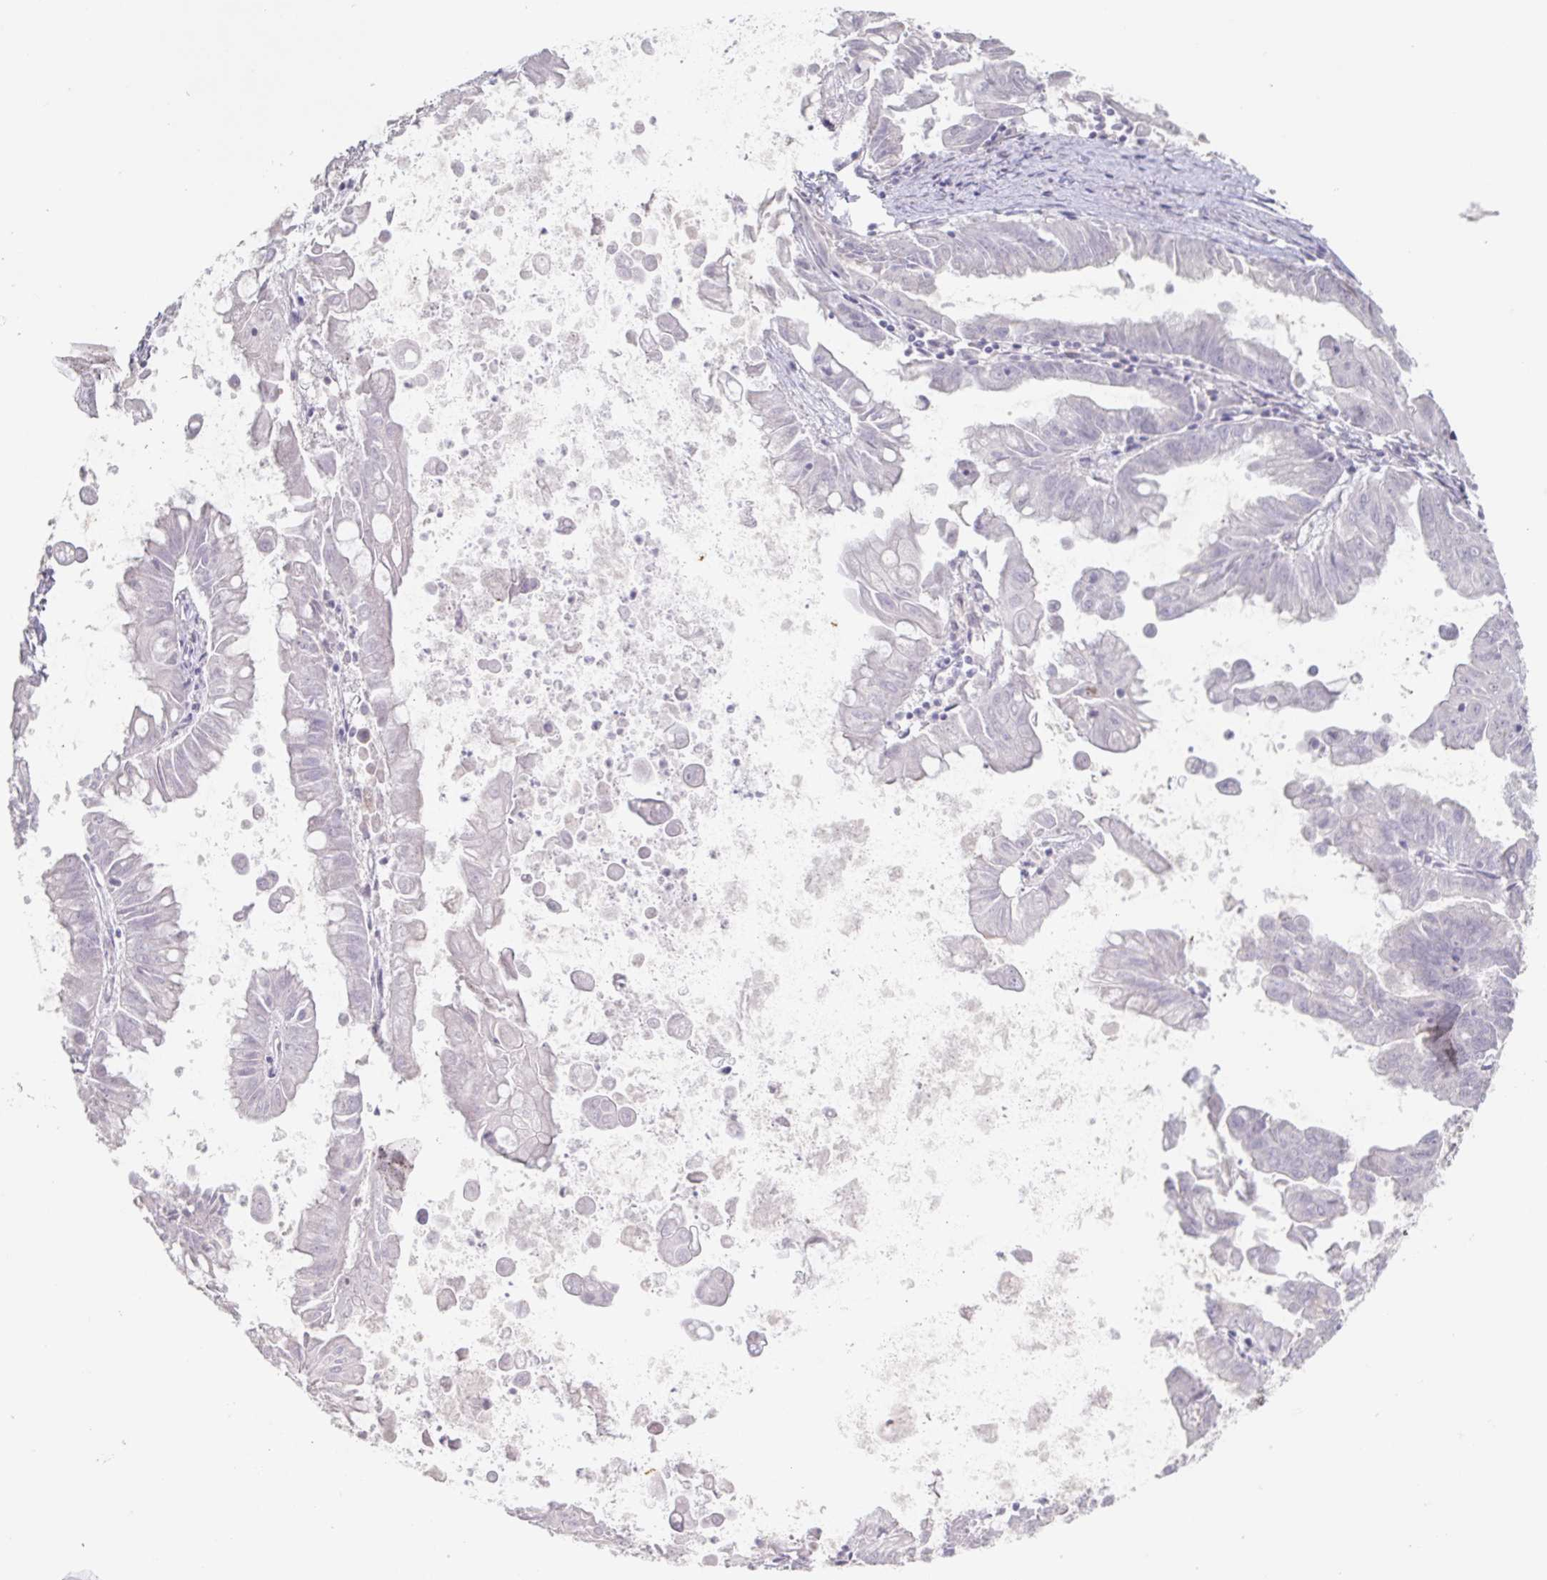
{"staining": {"intensity": "negative", "quantity": "none", "location": "none"}, "tissue": "stomach cancer", "cell_type": "Tumor cells", "image_type": "cancer", "snomed": [{"axis": "morphology", "description": "Adenocarcinoma, NOS"}, {"axis": "topography", "description": "Stomach, upper"}], "caption": "Immunohistochemical staining of adenocarcinoma (stomach) displays no significant staining in tumor cells.", "gene": "INSL5", "patient": {"sex": "male", "age": 80}}